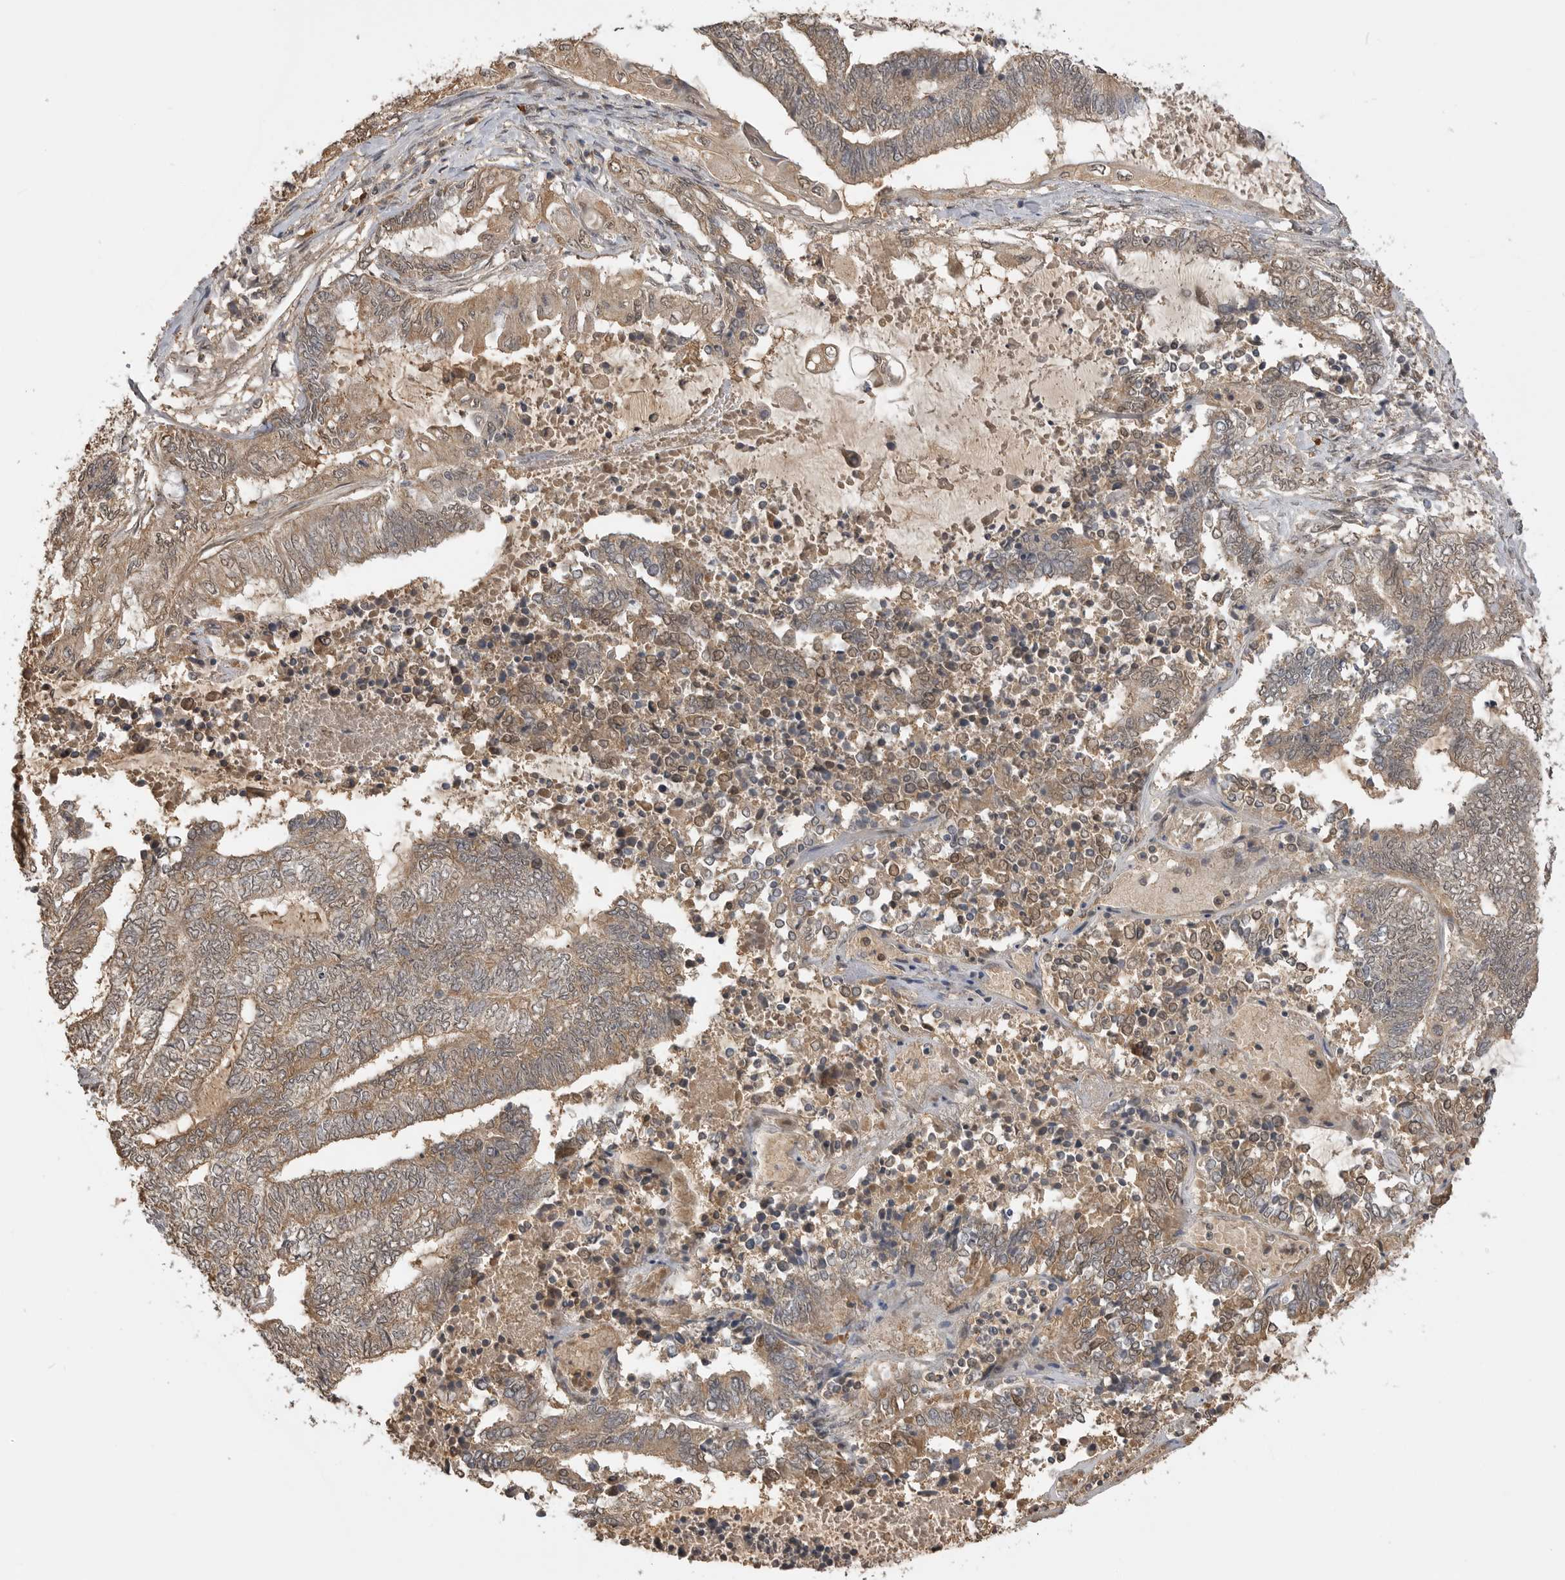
{"staining": {"intensity": "moderate", "quantity": ">75%", "location": "cytoplasmic/membranous"}, "tissue": "endometrial cancer", "cell_type": "Tumor cells", "image_type": "cancer", "snomed": [{"axis": "morphology", "description": "Adenocarcinoma, NOS"}, {"axis": "topography", "description": "Uterus"}, {"axis": "topography", "description": "Endometrium"}], "caption": "Endometrial cancer was stained to show a protein in brown. There is medium levels of moderate cytoplasmic/membranous positivity in approximately >75% of tumor cells.", "gene": "ASPSCR1", "patient": {"sex": "female", "age": 70}}